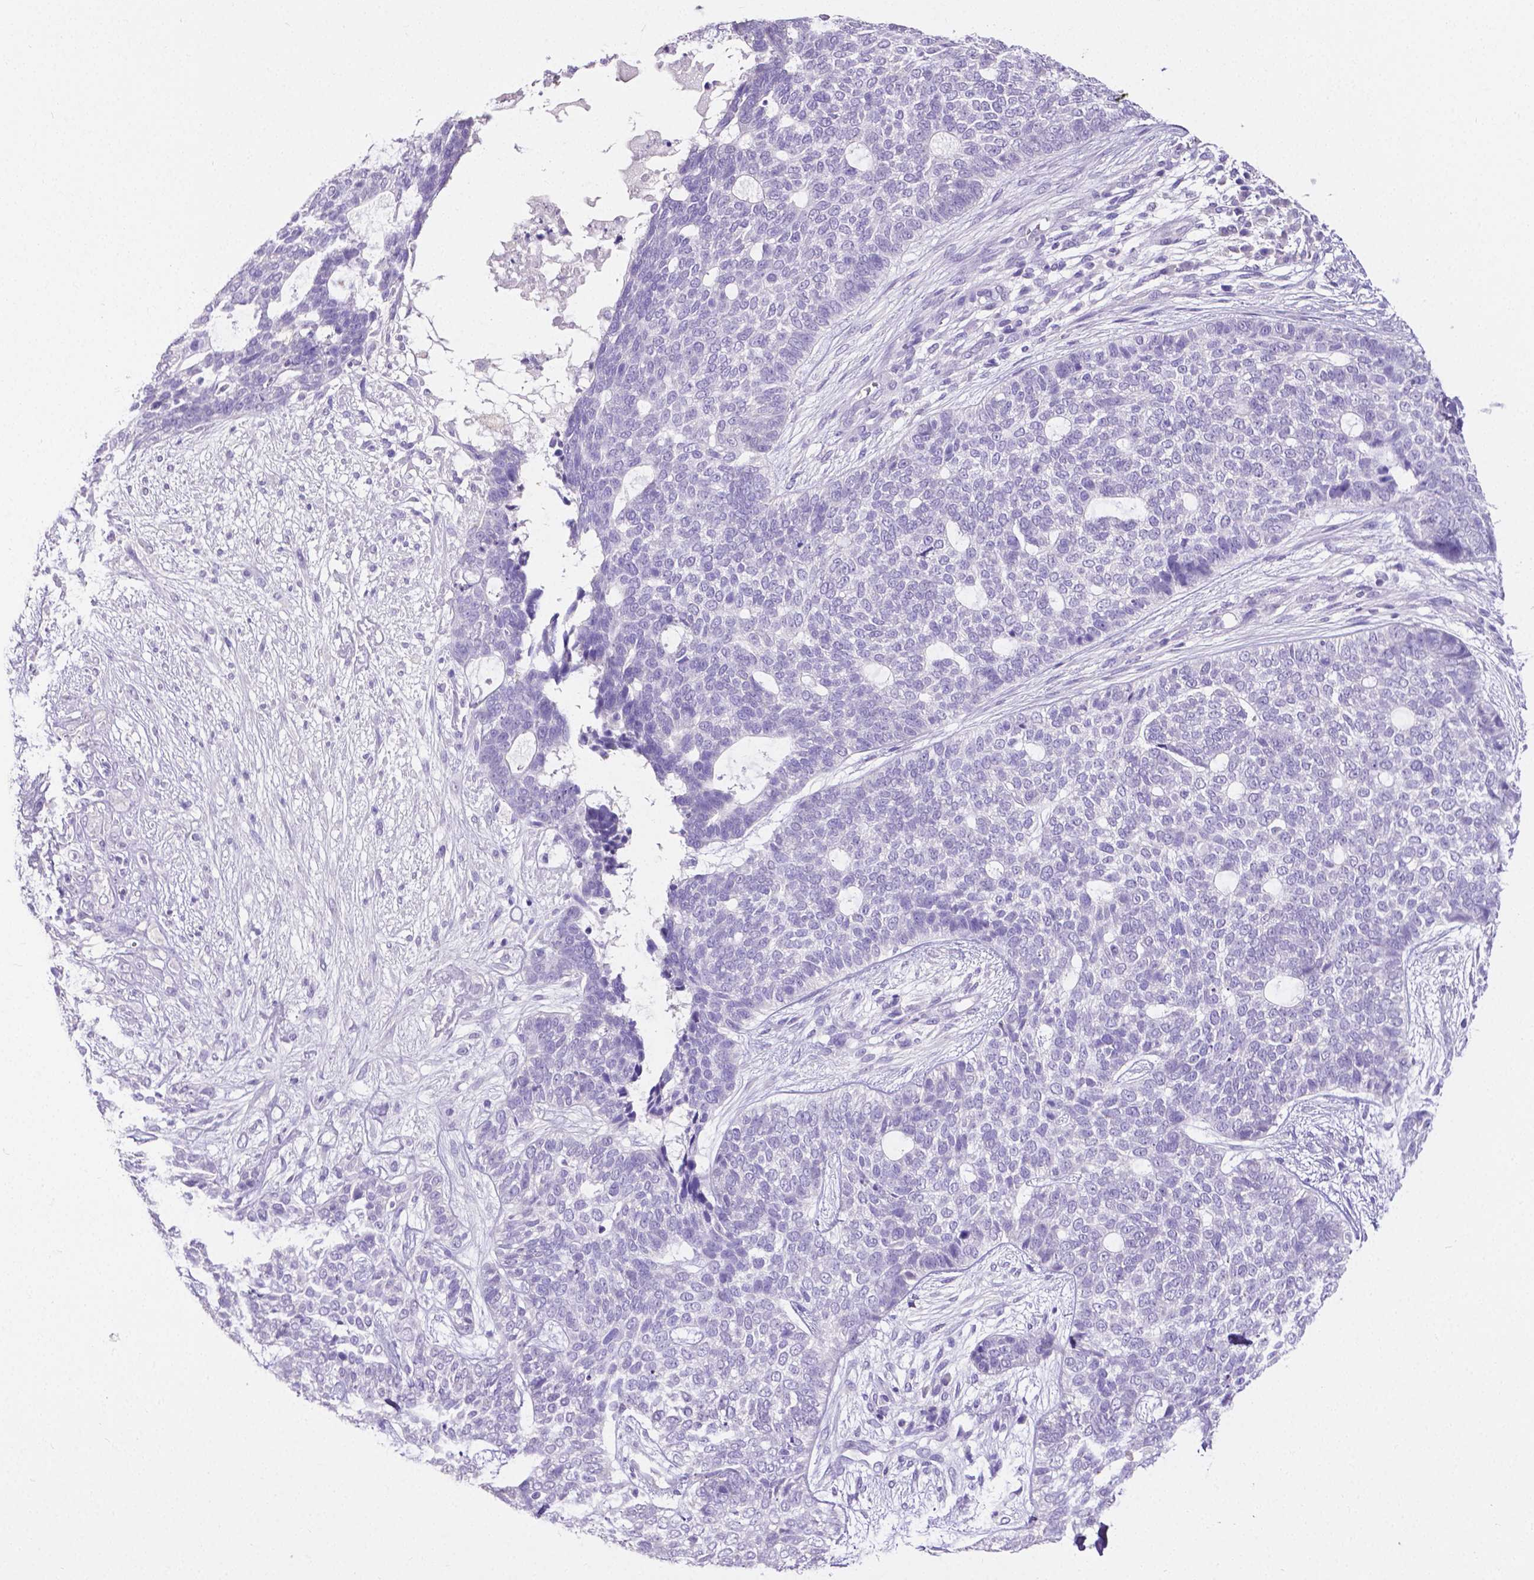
{"staining": {"intensity": "negative", "quantity": "none", "location": "none"}, "tissue": "skin cancer", "cell_type": "Tumor cells", "image_type": "cancer", "snomed": [{"axis": "morphology", "description": "Basal cell carcinoma"}, {"axis": "topography", "description": "Skin"}], "caption": "Protein analysis of skin cancer (basal cell carcinoma) reveals no significant expression in tumor cells.", "gene": "MMP9", "patient": {"sex": "female", "age": 69}}